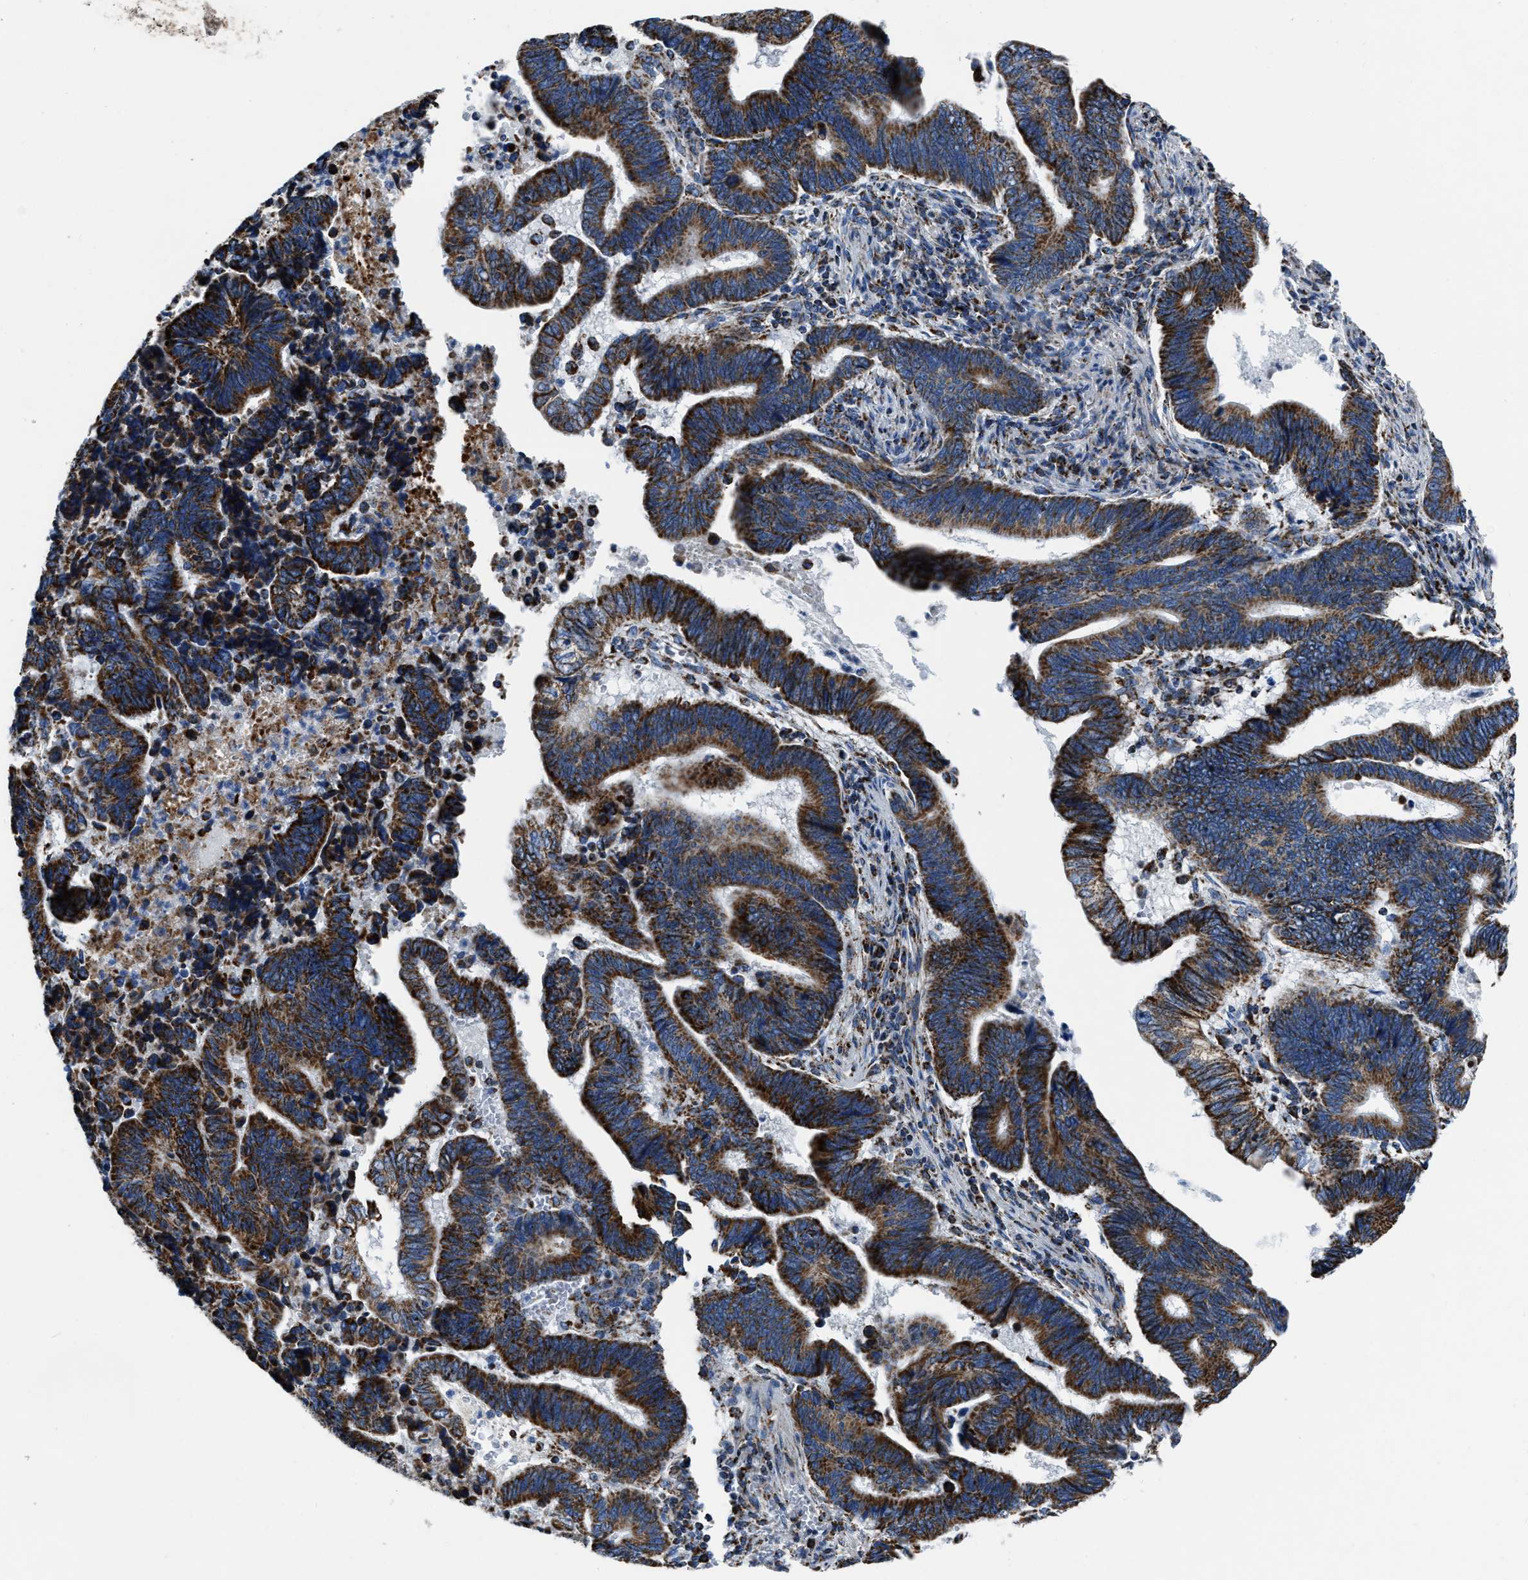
{"staining": {"intensity": "strong", "quantity": ">75%", "location": "cytoplasmic/membranous"}, "tissue": "pancreatic cancer", "cell_type": "Tumor cells", "image_type": "cancer", "snomed": [{"axis": "morphology", "description": "Adenocarcinoma, NOS"}, {"axis": "topography", "description": "Pancreas"}], "caption": "Immunohistochemistry (DAB (3,3'-diaminobenzidine)) staining of pancreatic adenocarcinoma reveals strong cytoplasmic/membranous protein expression in approximately >75% of tumor cells.", "gene": "NSD3", "patient": {"sex": "female", "age": 70}}